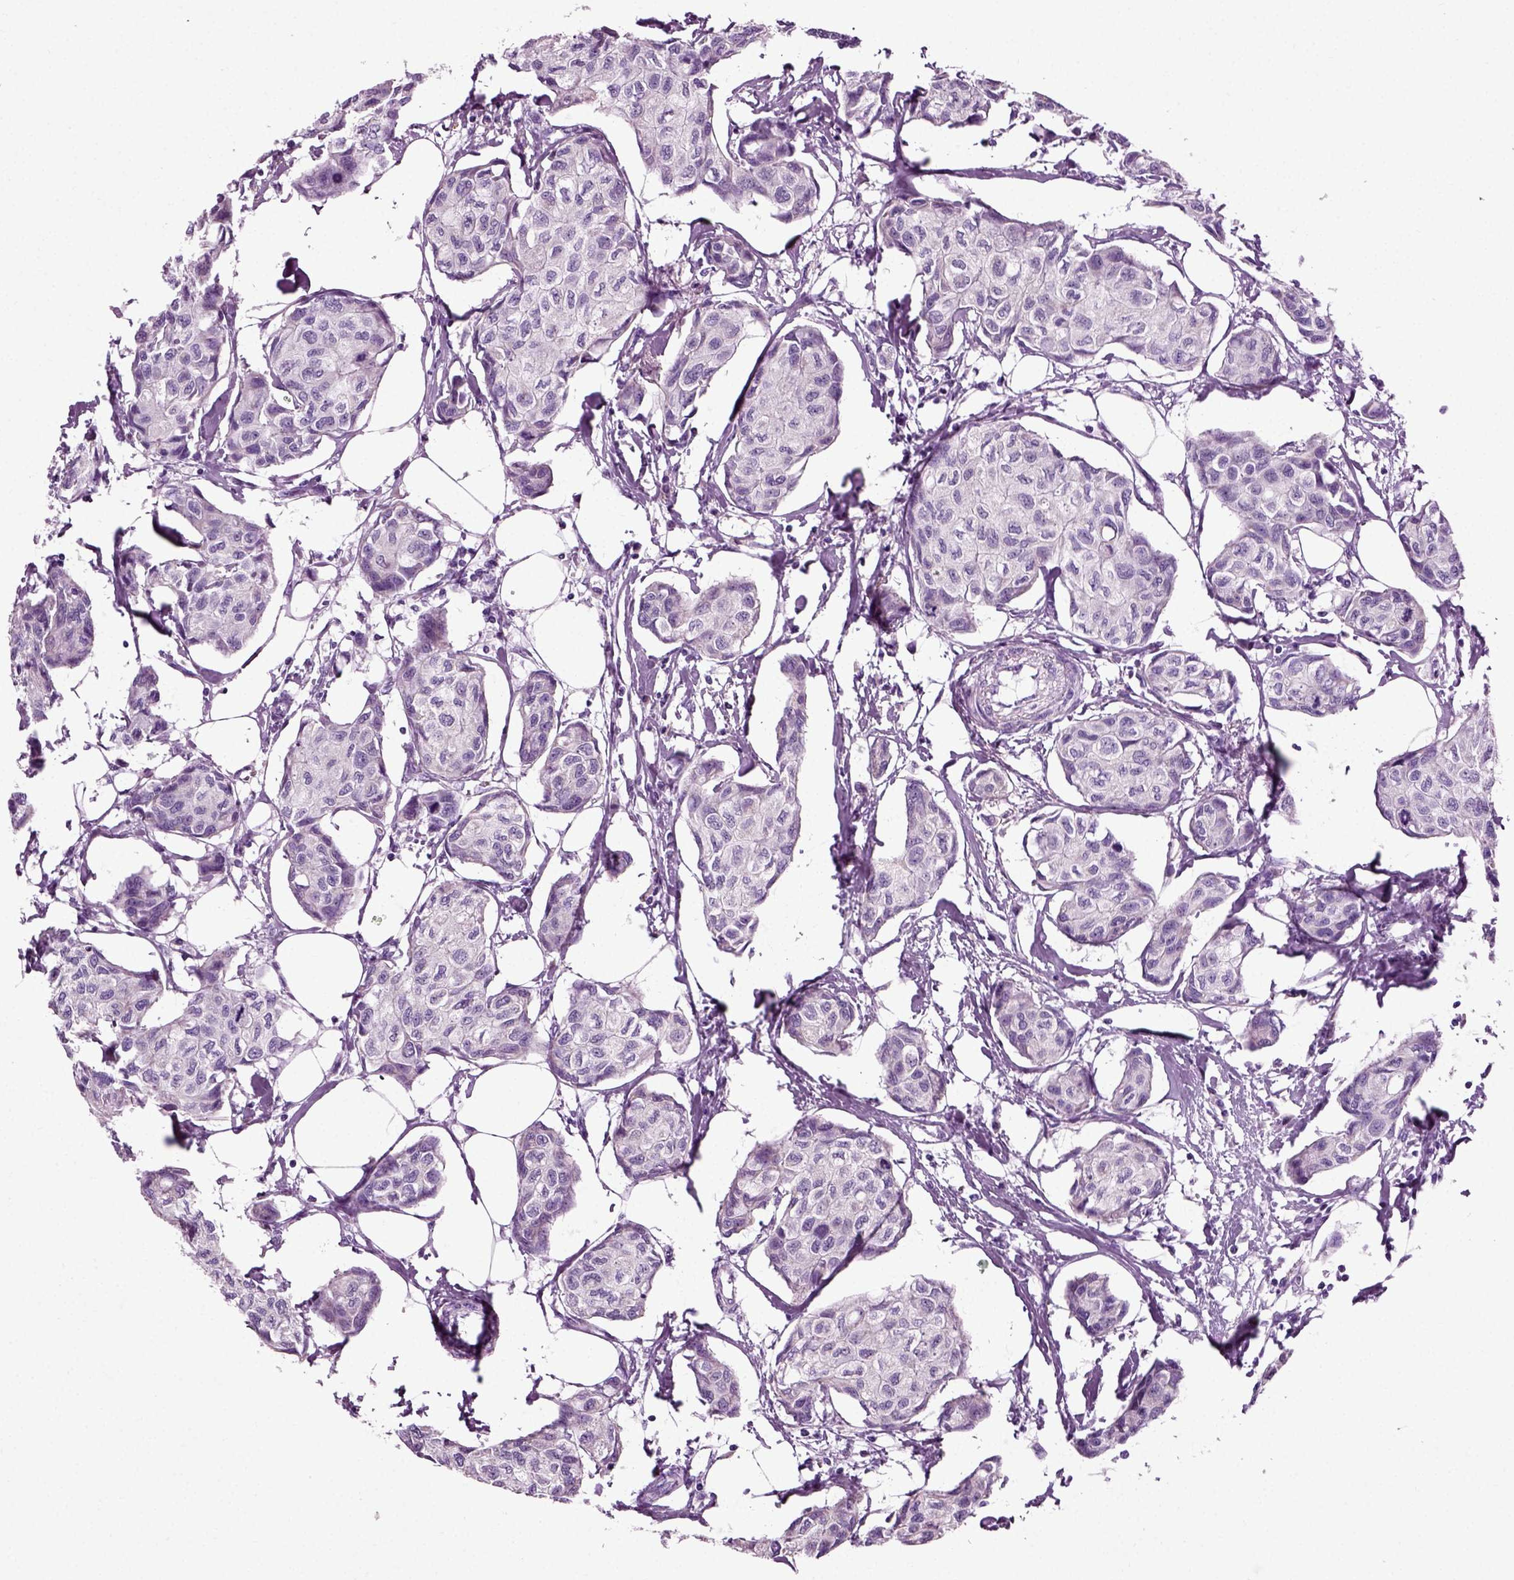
{"staining": {"intensity": "negative", "quantity": "none", "location": "none"}, "tissue": "breast cancer", "cell_type": "Tumor cells", "image_type": "cancer", "snomed": [{"axis": "morphology", "description": "Duct carcinoma"}, {"axis": "topography", "description": "Breast"}], "caption": "IHC of breast infiltrating ductal carcinoma reveals no expression in tumor cells.", "gene": "DNAH10", "patient": {"sex": "female", "age": 80}}